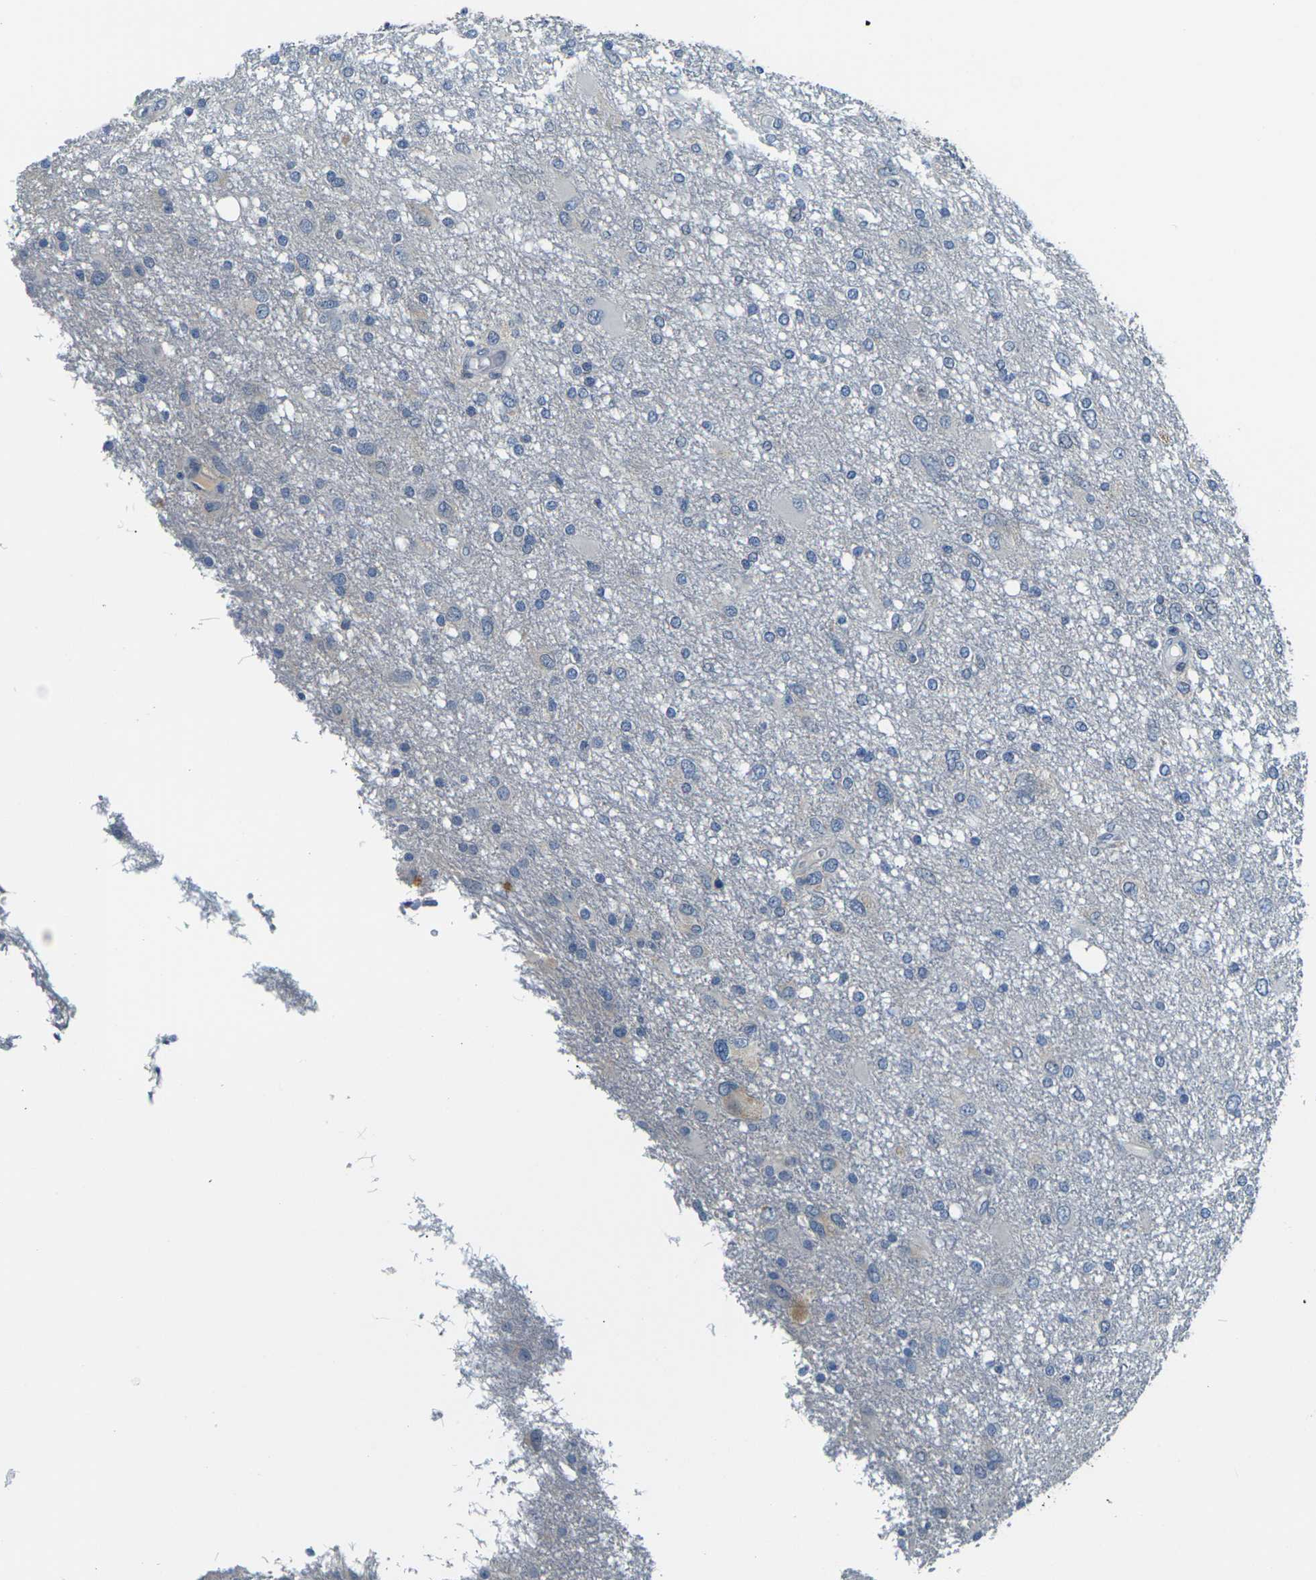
{"staining": {"intensity": "negative", "quantity": "none", "location": "none"}, "tissue": "glioma", "cell_type": "Tumor cells", "image_type": "cancer", "snomed": [{"axis": "morphology", "description": "Glioma, malignant, High grade"}, {"axis": "topography", "description": "Brain"}], "caption": "IHC histopathology image of malignant high-grade glioma stained for a protein (brown), which displays no expression in tumor cells.", "gene": "SHISAL2B", "patient": {"sex": "female", "age": 59}}